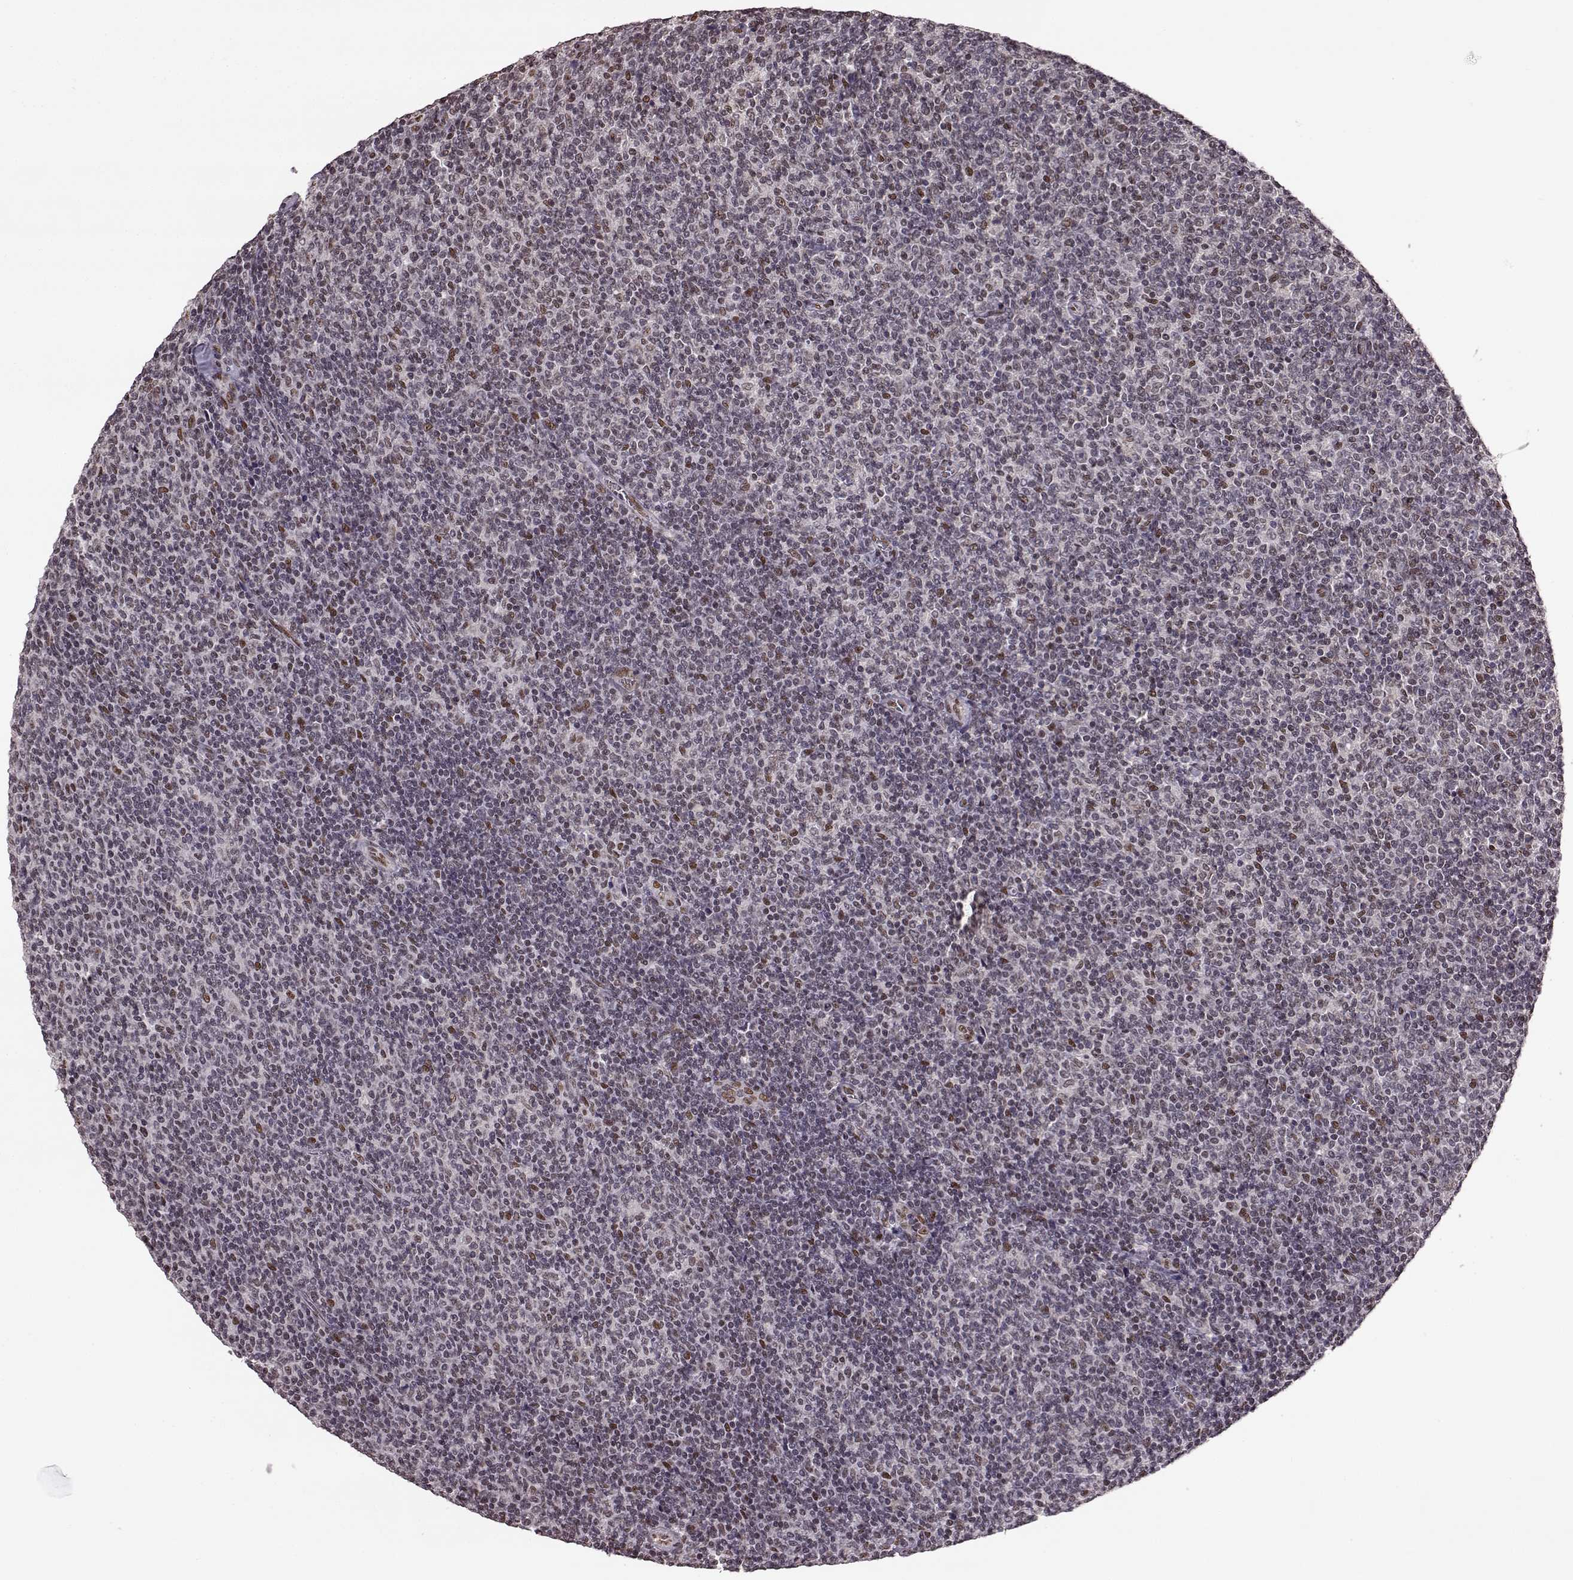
{"staining": {"intensity": "moderate", "quantity": "<25%", "location": "nuclear"}, "tissue": "lymphoma", "cell_type": "Tumor cells", "image_type": "cancer", "snomed": [{"axis": "morphology", "description": "Malignant lymphoma, non-Hodgkin's type, Low grade"}, {"axis": "topography", "description": "Lymph node"}], "caption": "Malignant lymphoma, non-Hodgkin's type (low-grade) was stained to show a protein in brown. There is low levels of moderate nuclear expression in about <25% of tumor cells. Using DAB (brown) and hematoxylin (blue) stains, captured at high magnification using brightfield microscopy.", "gene": "FTO", "patient": {"sex": "male", "age": 52}}